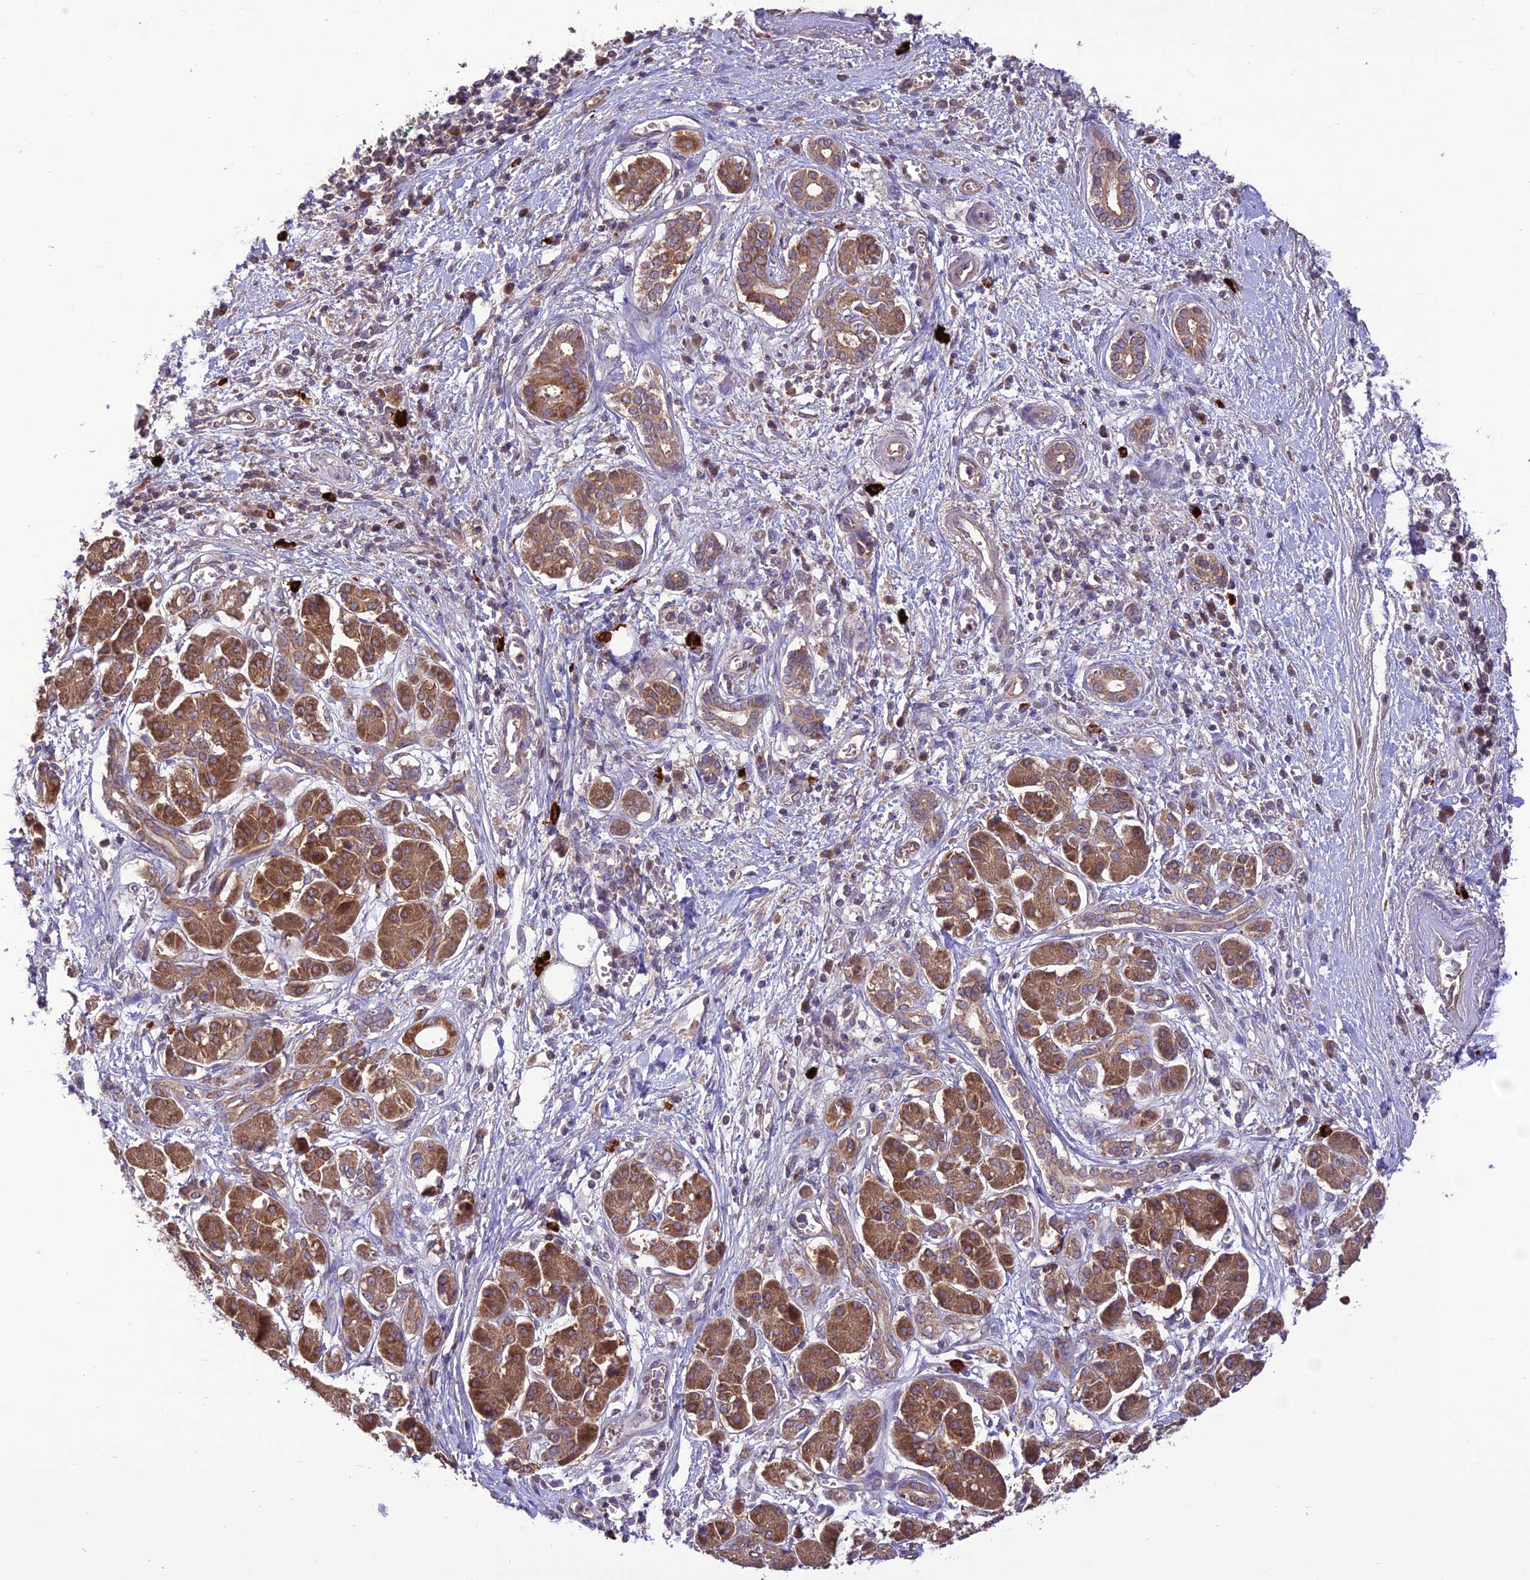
{"staining": {"intensity": "moderate", "quantity": ">75%", "location": "cytoplasmic/membranous"}, "tissue": "pancreatic cancer", "cell_type": "Tumor cells", "image_type": "cancer", "snomed": [{"axis": "morphology", "description": "Adenocarcinoma, NOS"}, {"axis": "topography", "description": "Pancreas"}], "caption": "IHC (DAB) staining of human pancreatic cancer (adenocarcinoma) displays moderate cytoplasmic/membranous protein positivity in approximately >75% of tumor cells.", "gene": "NDUFAF1", "patient": {"sex": "male", "age": 78}}